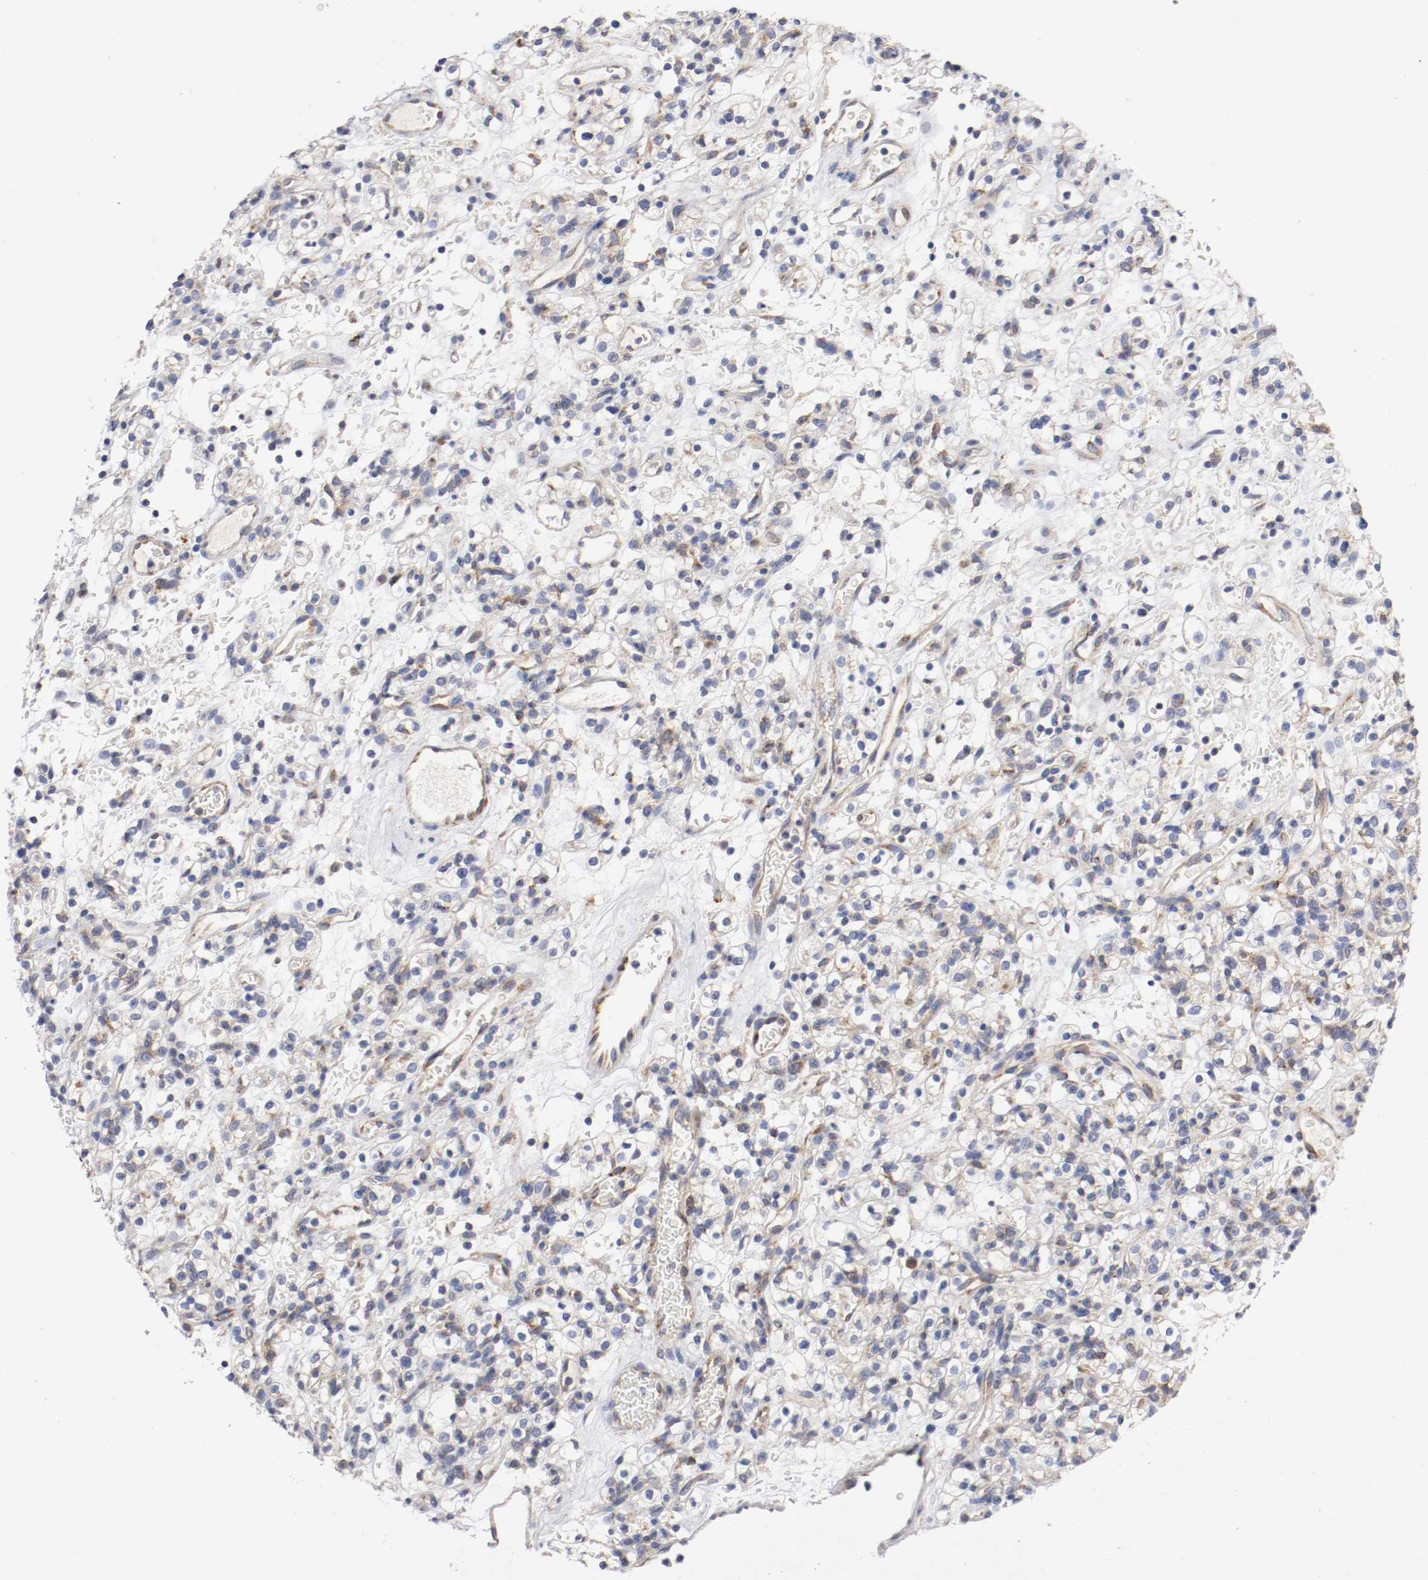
{"staining": {"intensity": "weak", "quantity": "25%-75%", "location": "cytoplasmic/membranous"}, "tissue": "renal cancer", "cell_type": "Tumor cells", "image_type": "cancer", "snomed": [{"axis": "morphology", "description": "Normal tissue, NOS"}, {"axis": "morphology", "description": "Adenocarcinoma, NOS"}, {"axis": "topography", "description": "Kidney"}], "caption": "A low amount of weak cytoplasmic/membranous positivity is appreciated in about 25%-75% of tumor cells in adenocarcinoma (renal) tissue. (Brightfield microscopy of DAB IHC at high magnification).", "gene": "TRAF2", "patient": {"sex": "female", "age": 72}}